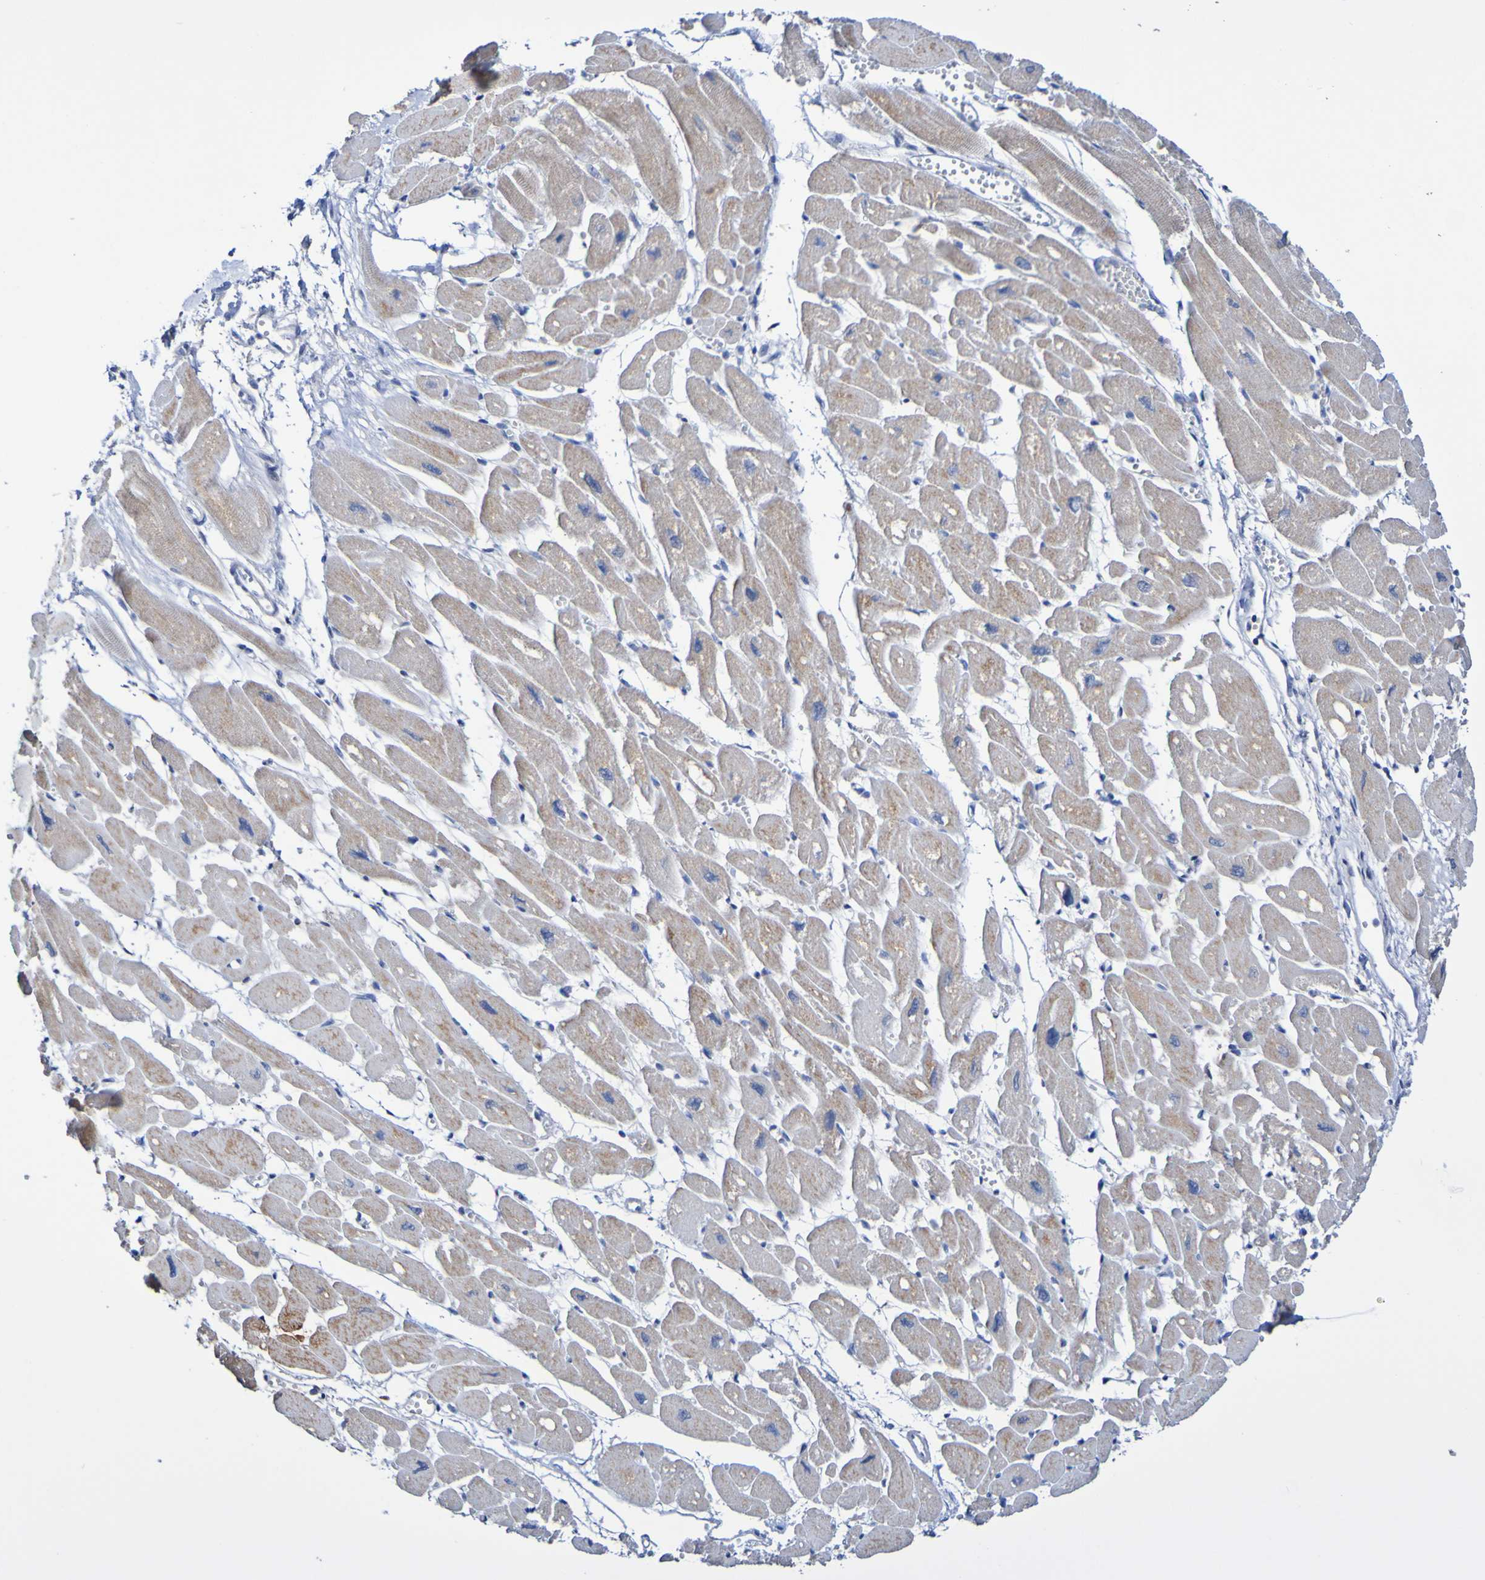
{"staining": {"intensity": "moderate", "quantity": ">75%", "location": "cytoplasmic/membranous"}, "tissue": "heart muscle", "cell_type": "Cardiomyocytes", "image_type": "normal", "snomed": [{"axis": "morphology", "description": "Normal tissue, NOS"}, {"axis": "topography", "description": "Heart"}], "caption": "This is an image of immunohistochemistry staining of normal heart muscle, which shows moderate positivity in the cytoplasmic/membranous of cardiomyocytes.", "gene": "ATIC", "patient": {"sex": "female", "age": 54}}